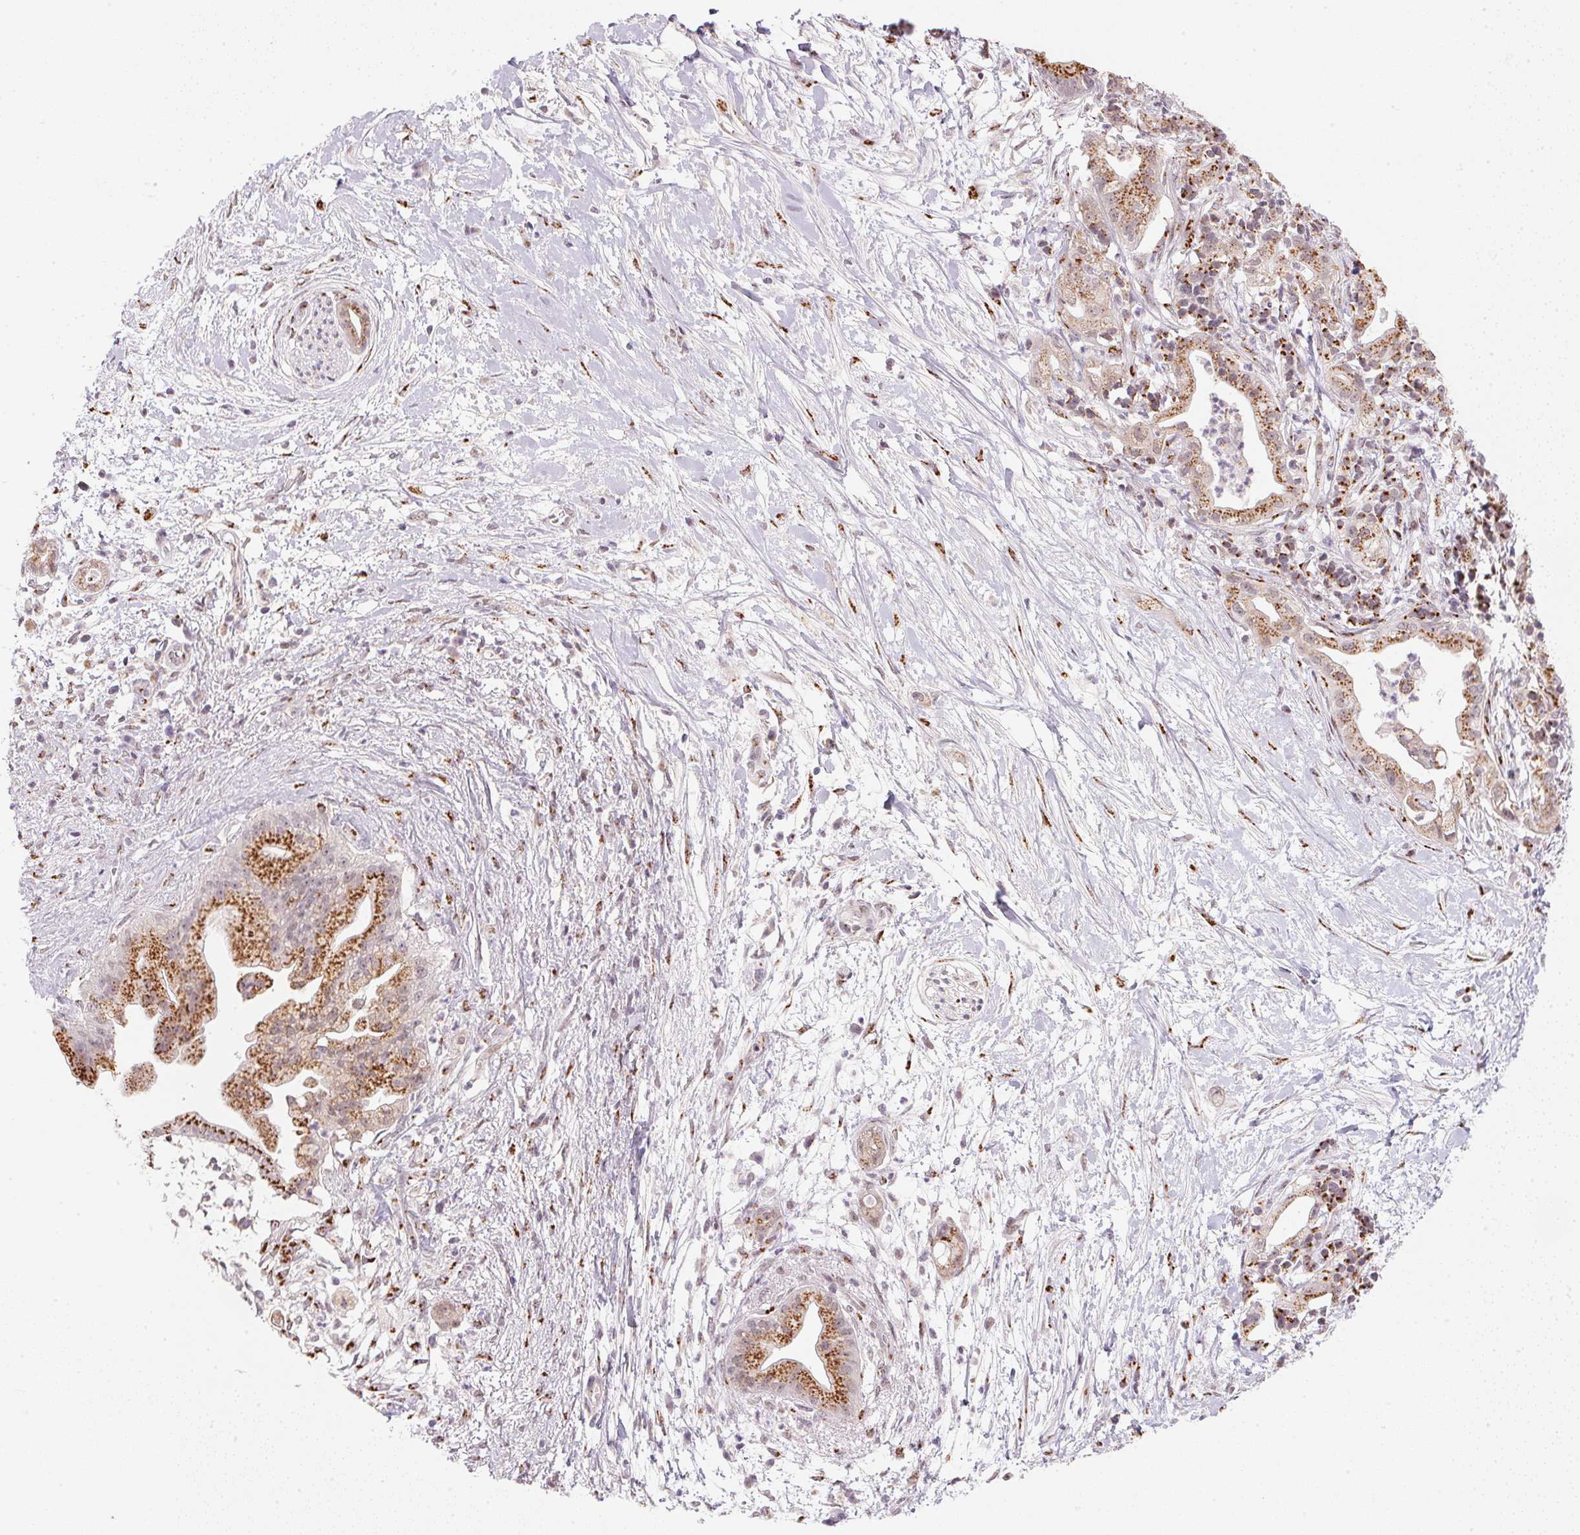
{"staining": {"intensity": "strong", "quantity": ">75%", "location": "cytoplasmic/membranous"}, "tissue": "pancreatic cancer", "cell_type": "Tumor cells", "image_type": "cancer", "snomed": [{"axis": "morphology", "description": "Normal tissue, NOS"}, {"axis": "morphology", "description": "Adenocarcinoma, NOS"}, {"axis": "topography", "description": "Lymph node"}, {"axis": "topography", "description": "Pancreas"}], "caption": "An immunohistochemistry (IHC) histopathology image of tumor tissue is shown. Protein staining in brown shows strong cytoplasmic/membranous positivity in adenocarcinoma (pancreatic) within tumor cells.", "gene": "RAB22A", "patient": {"sex": "female", "age": 58}}